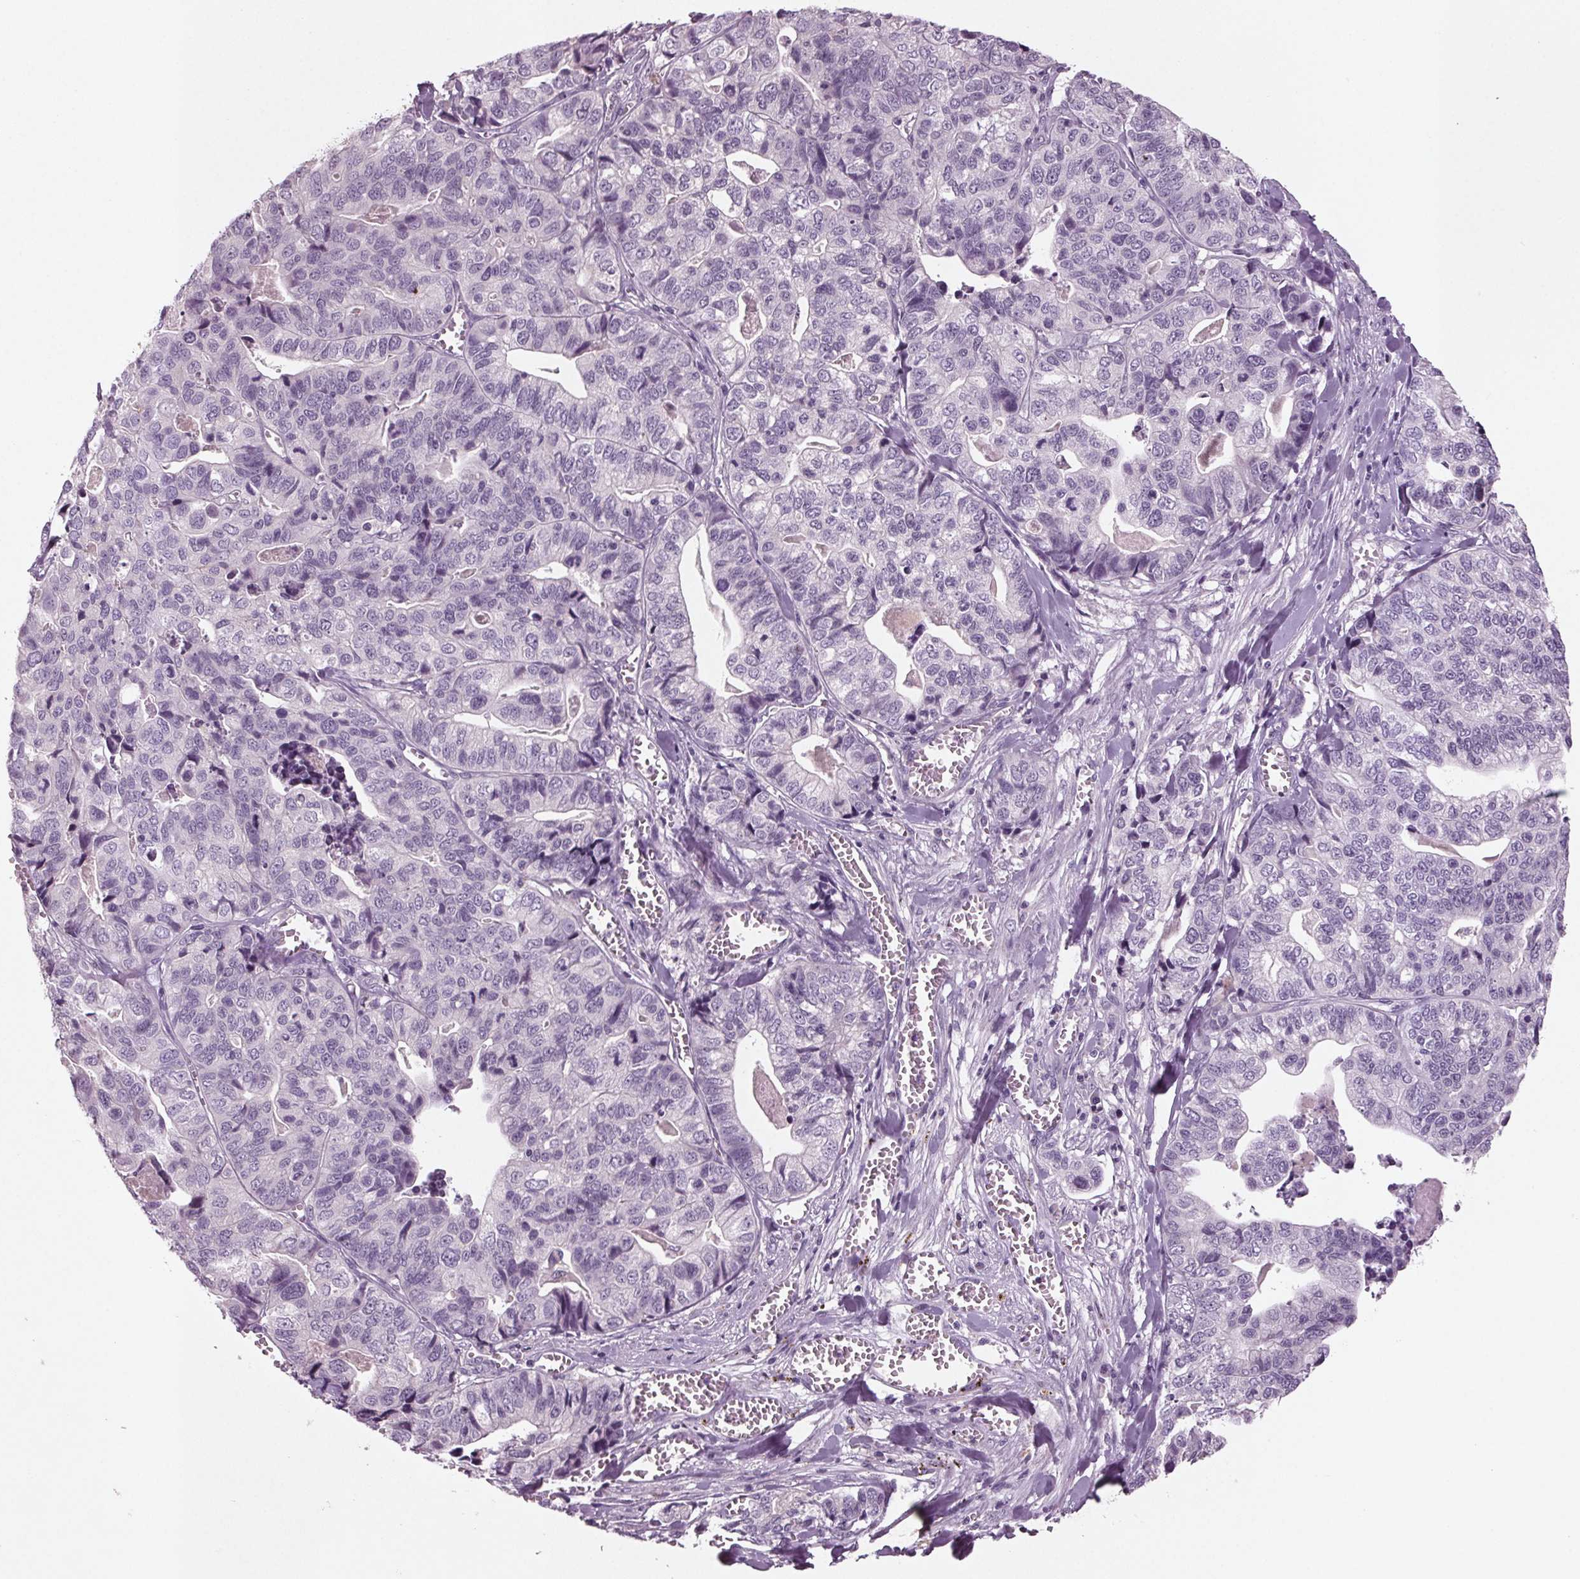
{"staining": {"intensity": "negative", "quantity": "none", "location": "none"}, "tissue": "stomach cancer", "cell_type": "Tumor cells", "image_type": "cancer", "snomed": [{"axis": "morphology", "description": "Adenocarcinoma, NOS"}, {"axis": "topography", "description": "Stomach, upper"}], "caption": "Immunohistochemistry (IHC) histopathology image of human stomach cancer (adenocarcinoma) stained for a protein (brown), which exhibits no staining in tumor cells.", "gene": "BHLHE22", "patient": {"sex": "female", "age": 67}}